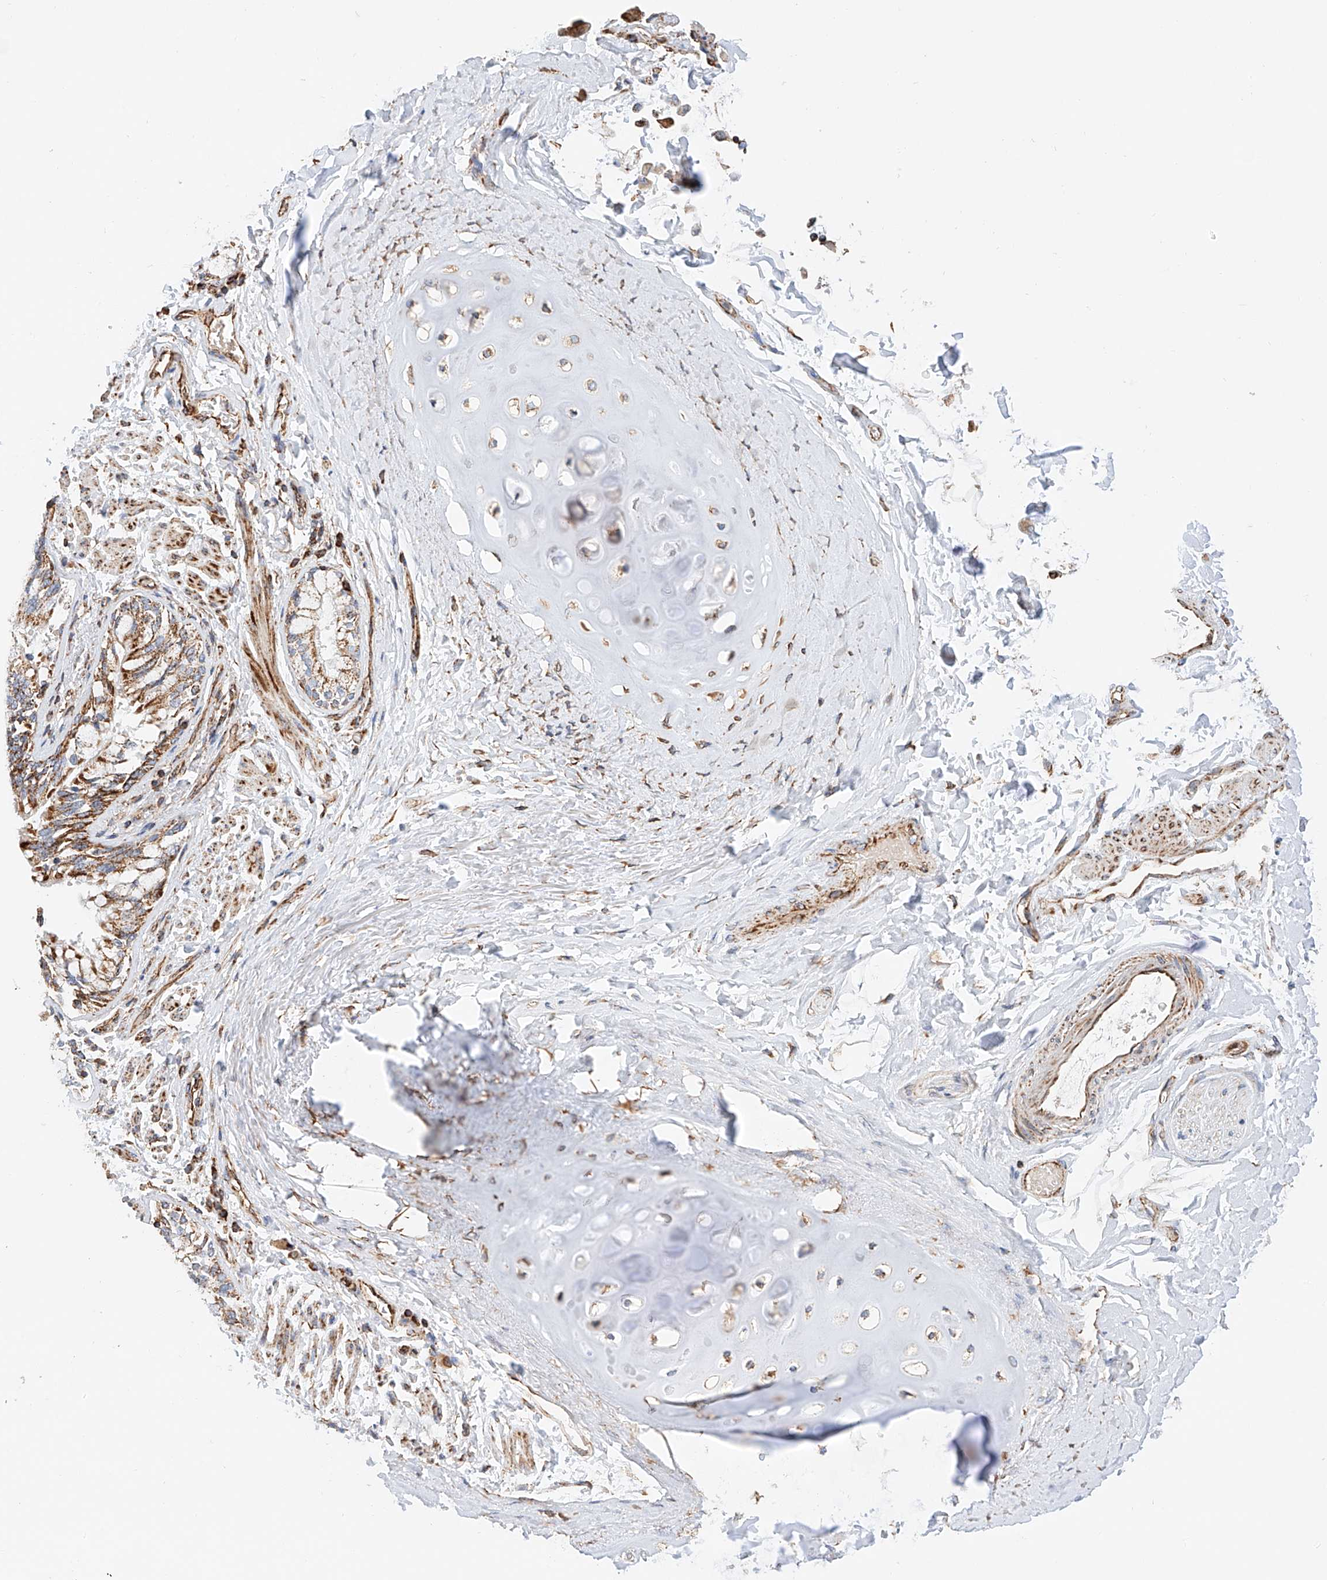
{"staining": {"intensity": "moderate", "quantity": ">75%", "location": "cytoplasmic/membranous"}, "tissue": "bronchus", "cell_type": "Respiratory epithelial cells", "image_type": "normal", "snomed": [{"axis": "morphology", "description": "Normal tissue, NOS"}, {"axis": "morphology", "description": "Inflammation, NOS"}, {"axis": "topography", "description": "Lung"}], "caption": "Respiratory epithelial cells display medium levels of moderate cytoplasmic/membranous positivity in about >75% of cells in benign human bronchus. The protein of interest is shown in brown color, while the nuclei are stained blue.", "gene": "NDUFV3", "patient": {"sex": "female", "age": 46}}